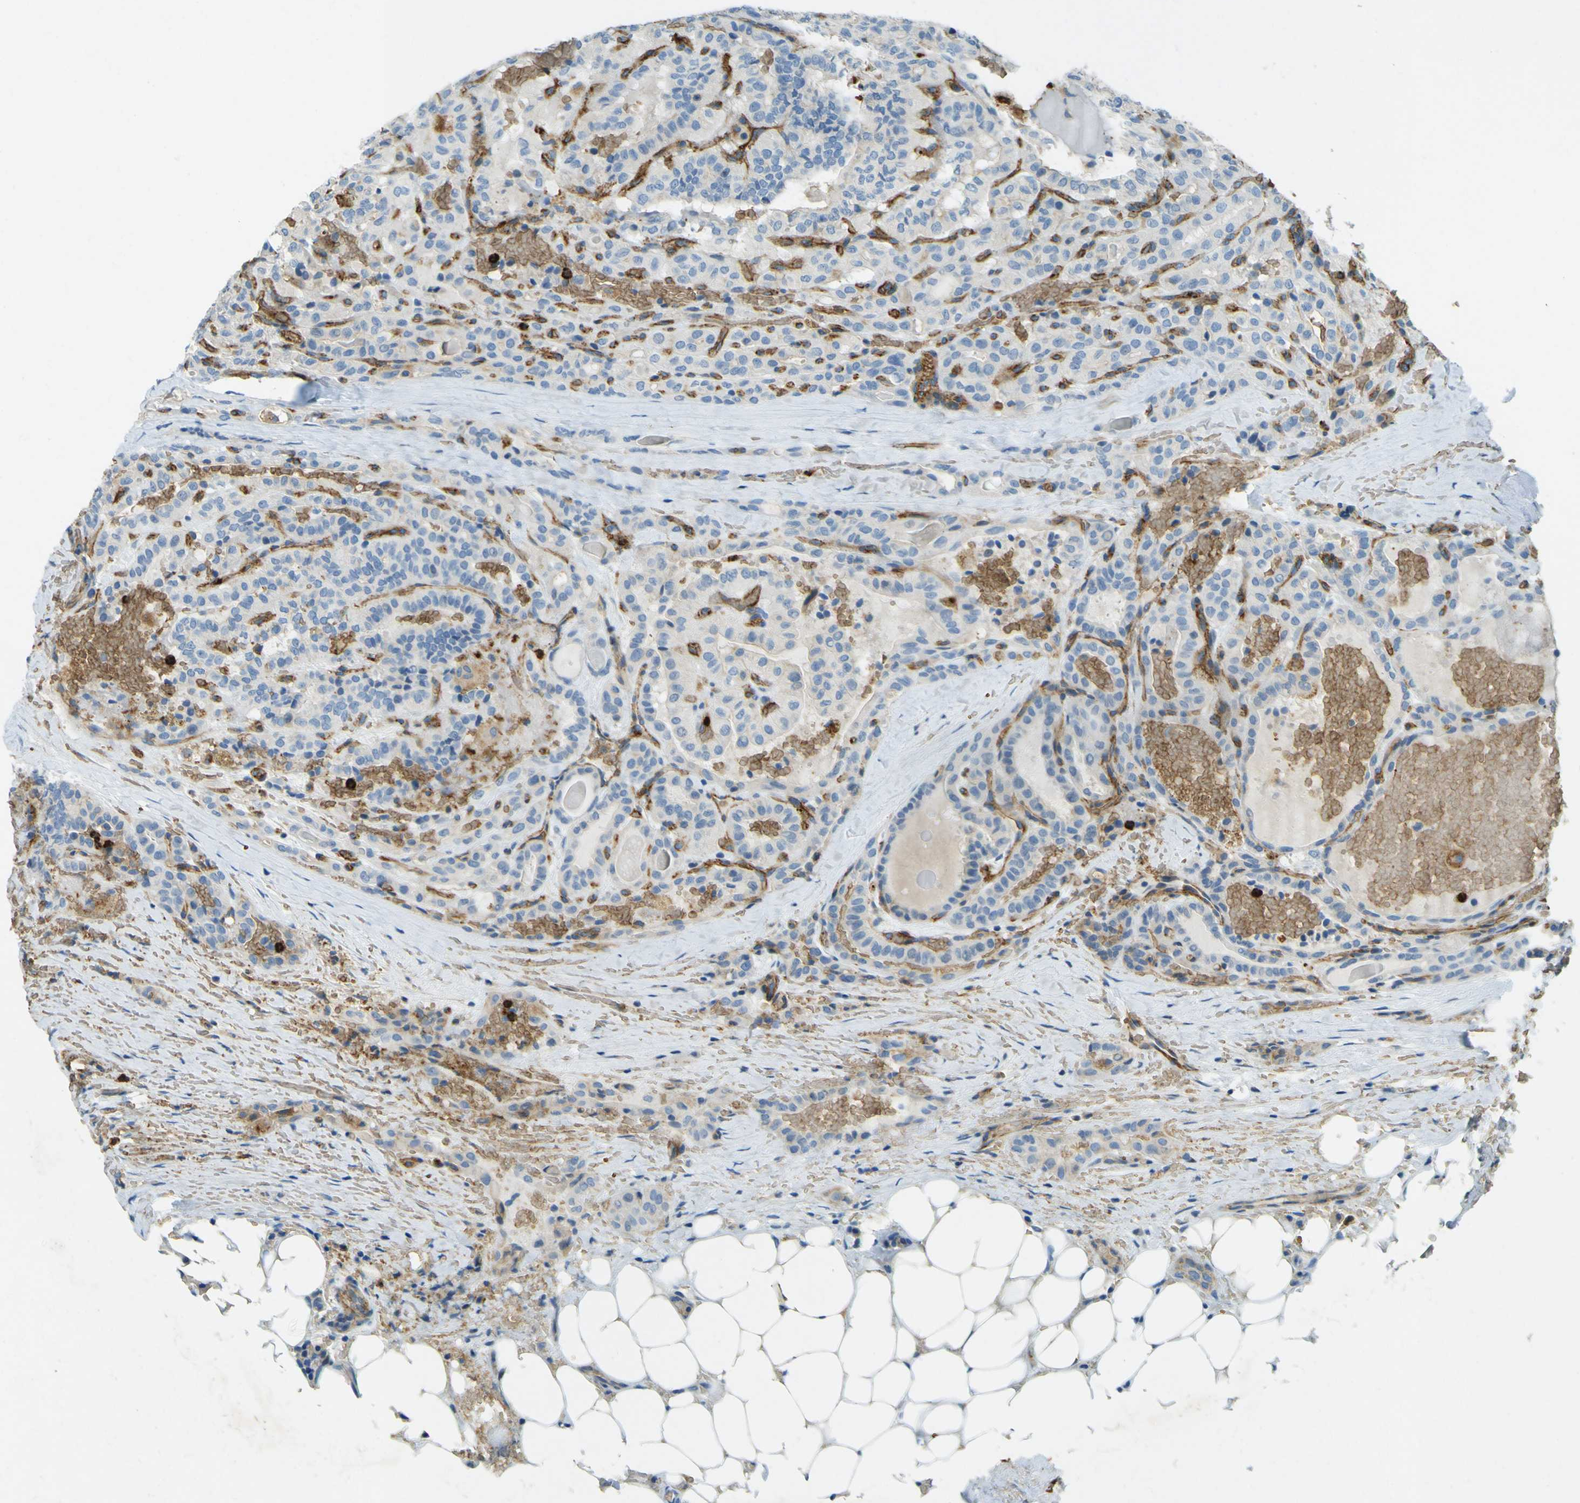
{"staining": {"intensity": "negative", "quantity": "none", "location": "none"}, "tissue": "head and neck cancer", "cell_type": "Tumor cells", "image_type": "cancer", "snomed": [{"axis": "morphology", "description": "Squamous cell carcinoma, NOS"}, {"axis": "topography", "description": "Oral tissue"}, {"axis": "topography", "description": "Head-Neck"}], "caption": "An image of squamous cell carcinoma (head and neck) stained for a protein displays no brown staining in tumor cells. The staining was performed using DAB (3,3'-diaminobenzidine) to visualize the protein expression in brown, while the nuclei were stained in blue with hematoxylin (Magnification: 20x).", "gene": "PLXDC1", "patient": {"sex": "female", "age": 50}}